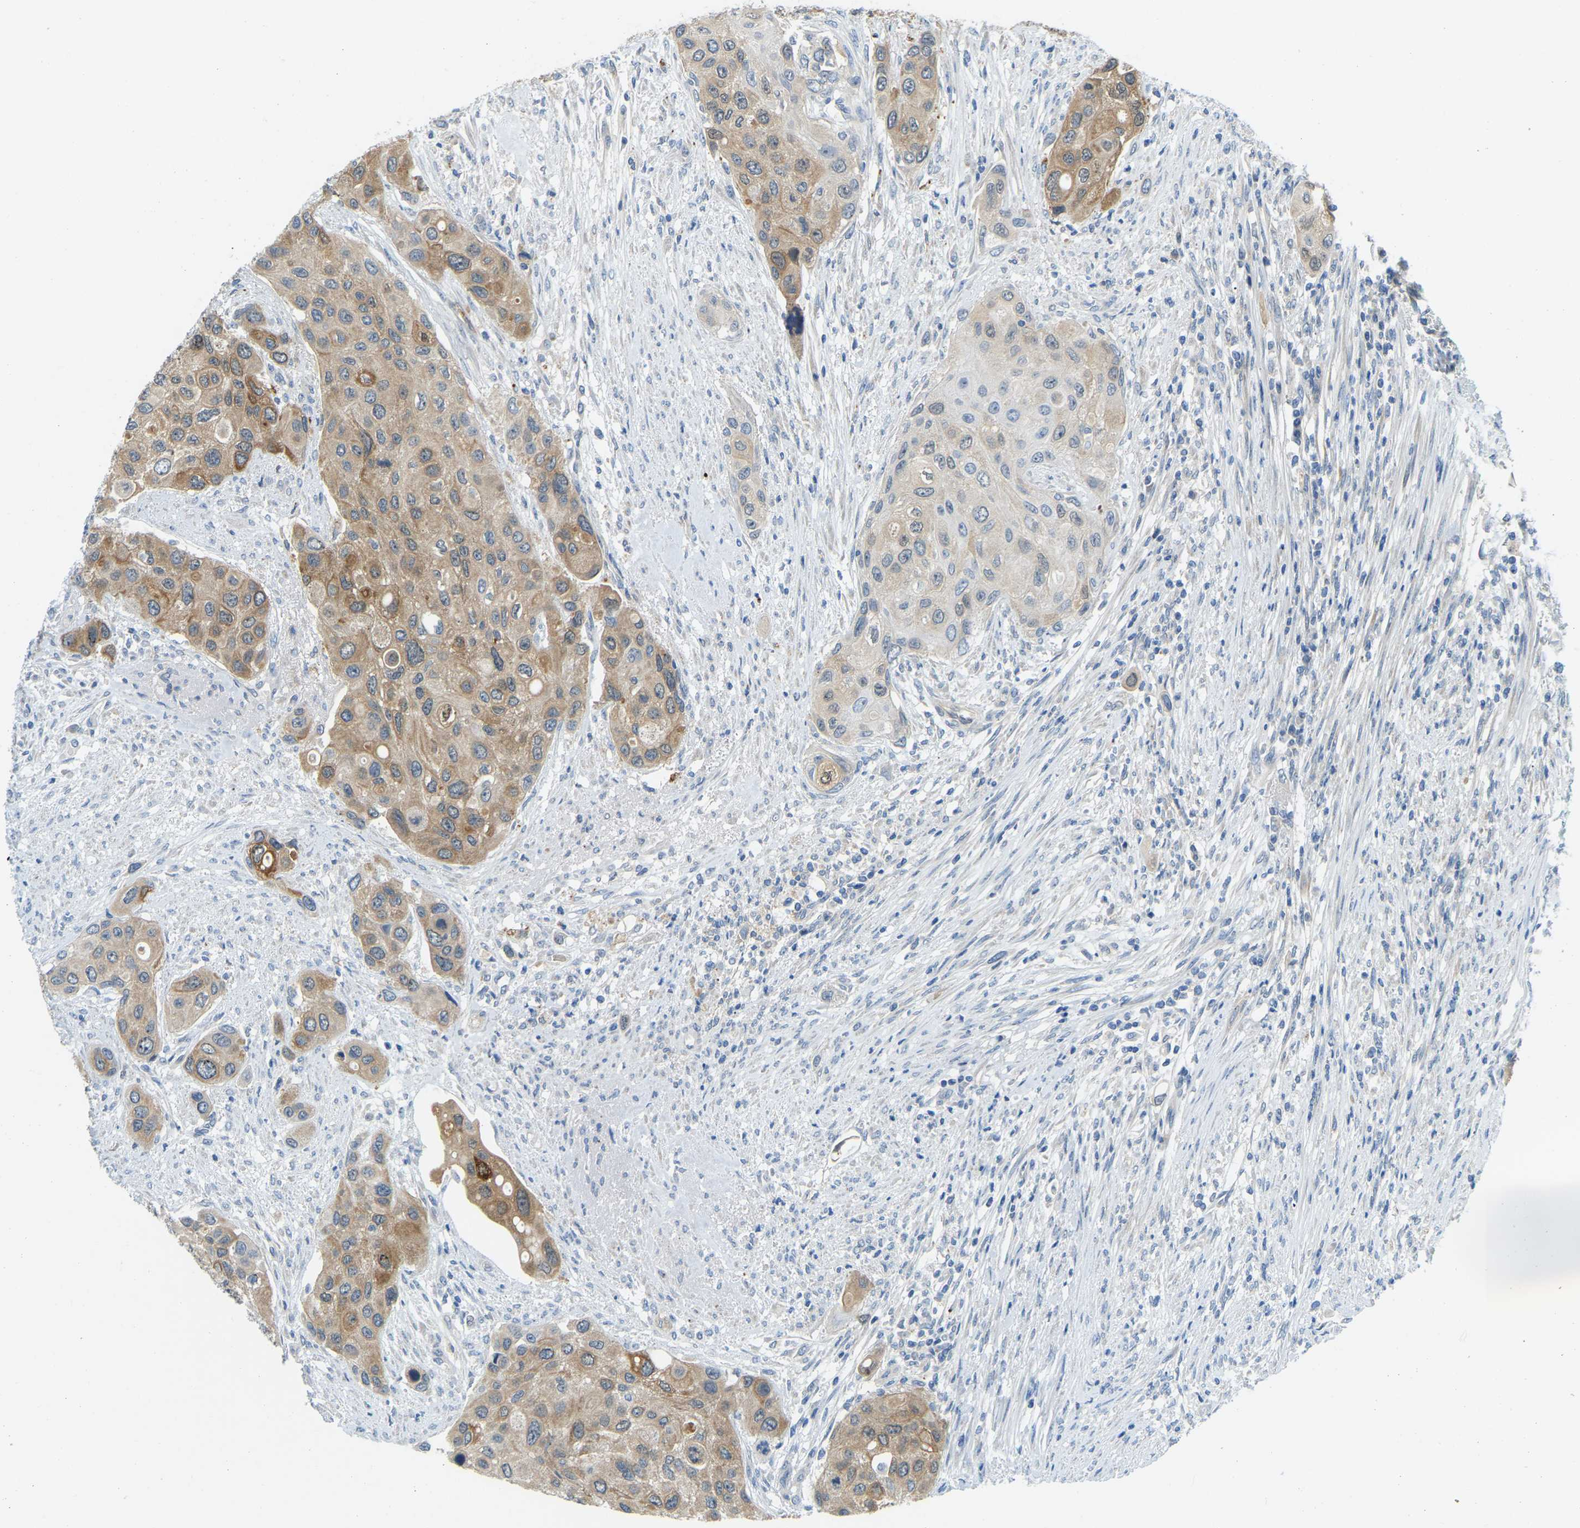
{"staining": {"intensity": "moderate", "quantity": "25%-75%", "location": "cytoplasmic/membranous"}, "tissue": "urothelial cancer", "cell_type": "Tumor cells", "image_type": "cancer", "snomed": [{"axis": "morphology", "description": "Urothelial carcinoma, High grade"}, {"axis": "topography", "description": "Urinary bladder"}], "caption": "A brown stain labels moderate cytoplasmic/membranous staining of a protein in urothelial cancer tumor cells.", "gene": "NME8", "patient": {"sex": "female", "age": 56}}